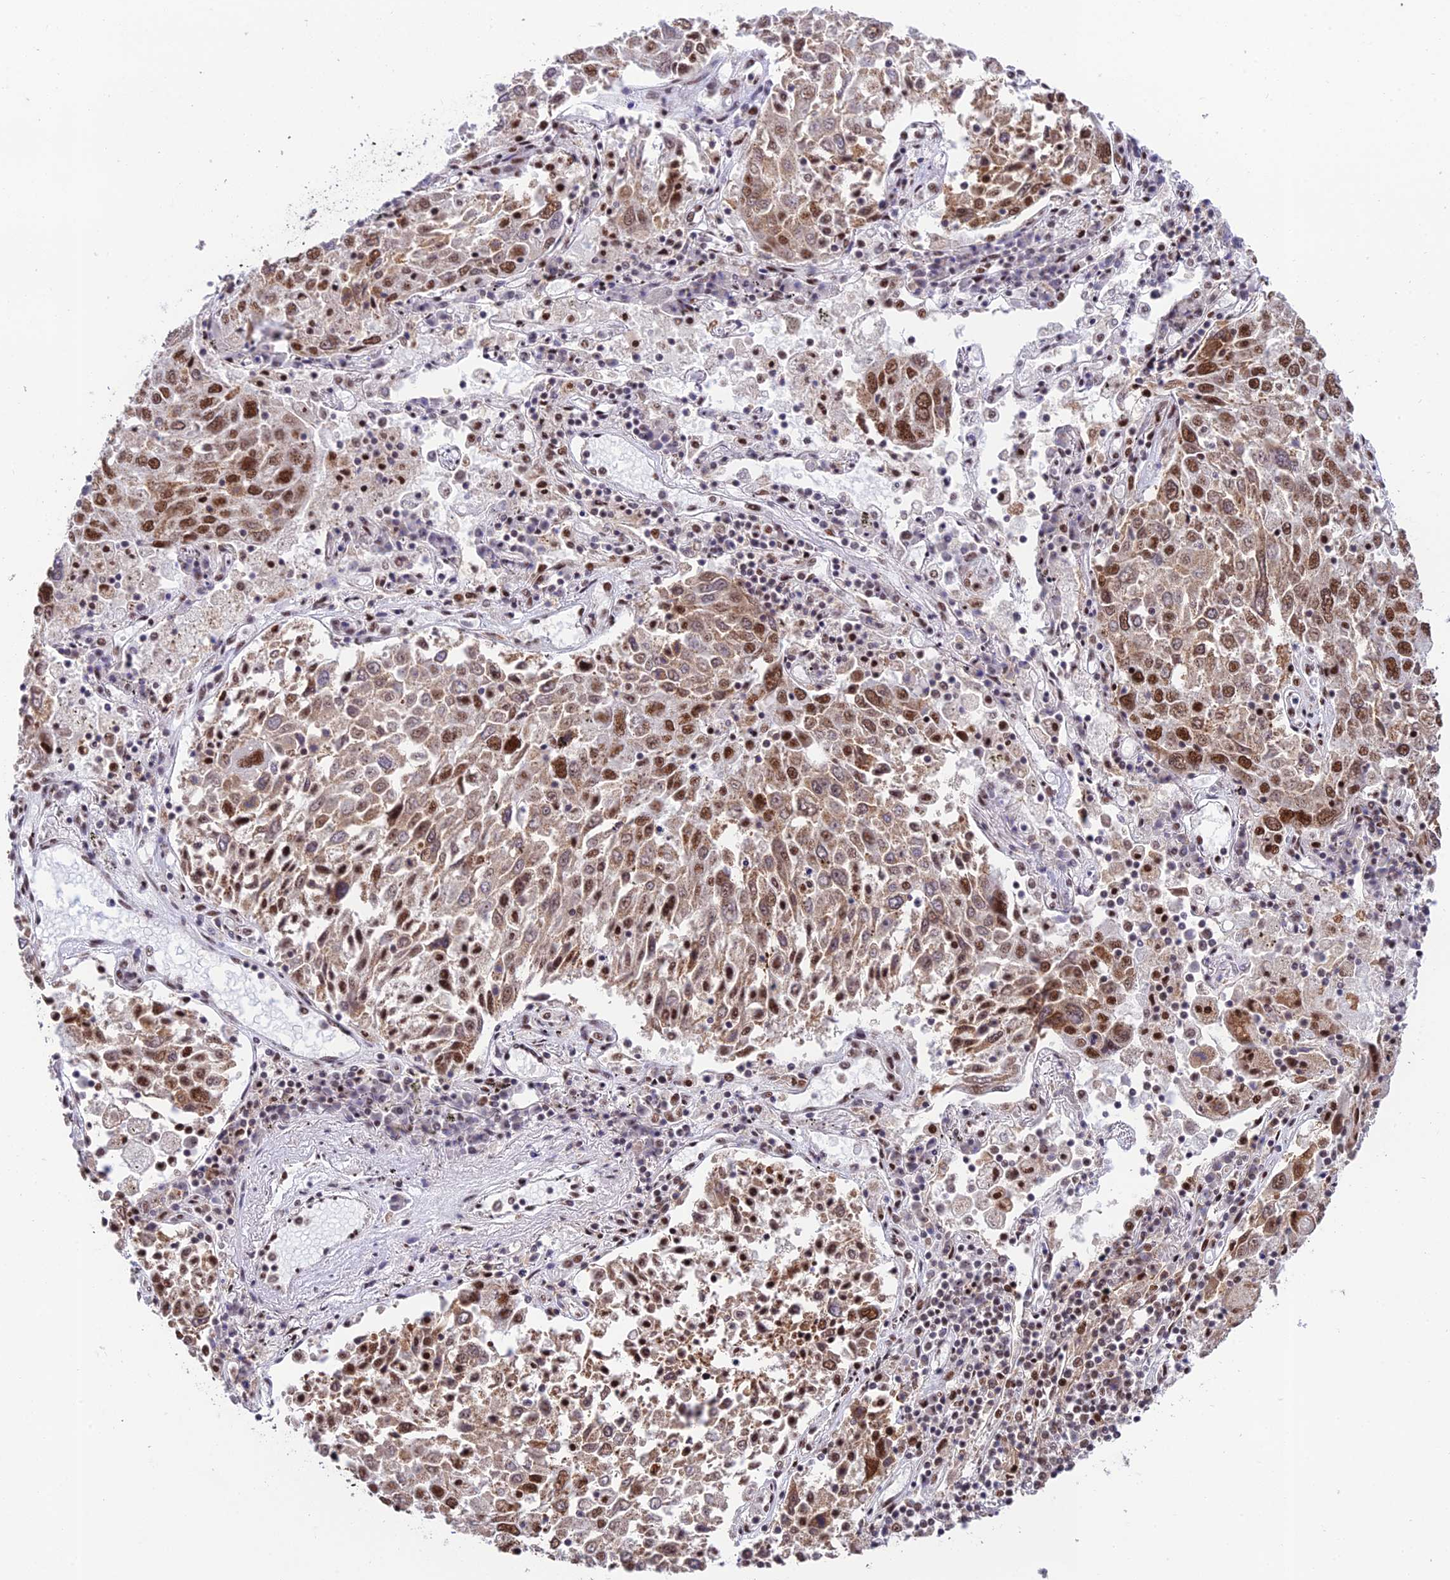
{"staining": {"intensity": "moderate", "quantity": ">75%", "location": "cytoplasmic/membranous,nuclear"}, "tissue": "lung cancer", "cell_type": "Tumor cells", "image_type": "cancer", "snomed": [{"axis": "morphology", "description": "Squamous cell carcinoma, NOS"}, {"axis": "topography", "description": "Lung"}], "caption": "Brown immunohistochemical staining in human lung cancer displays moderate cytoplasmic/membranous and nuclear expression in about >75% of tumor cells.", "gene": "THOC7", "patient": {"sex": "male", "age": 65}}